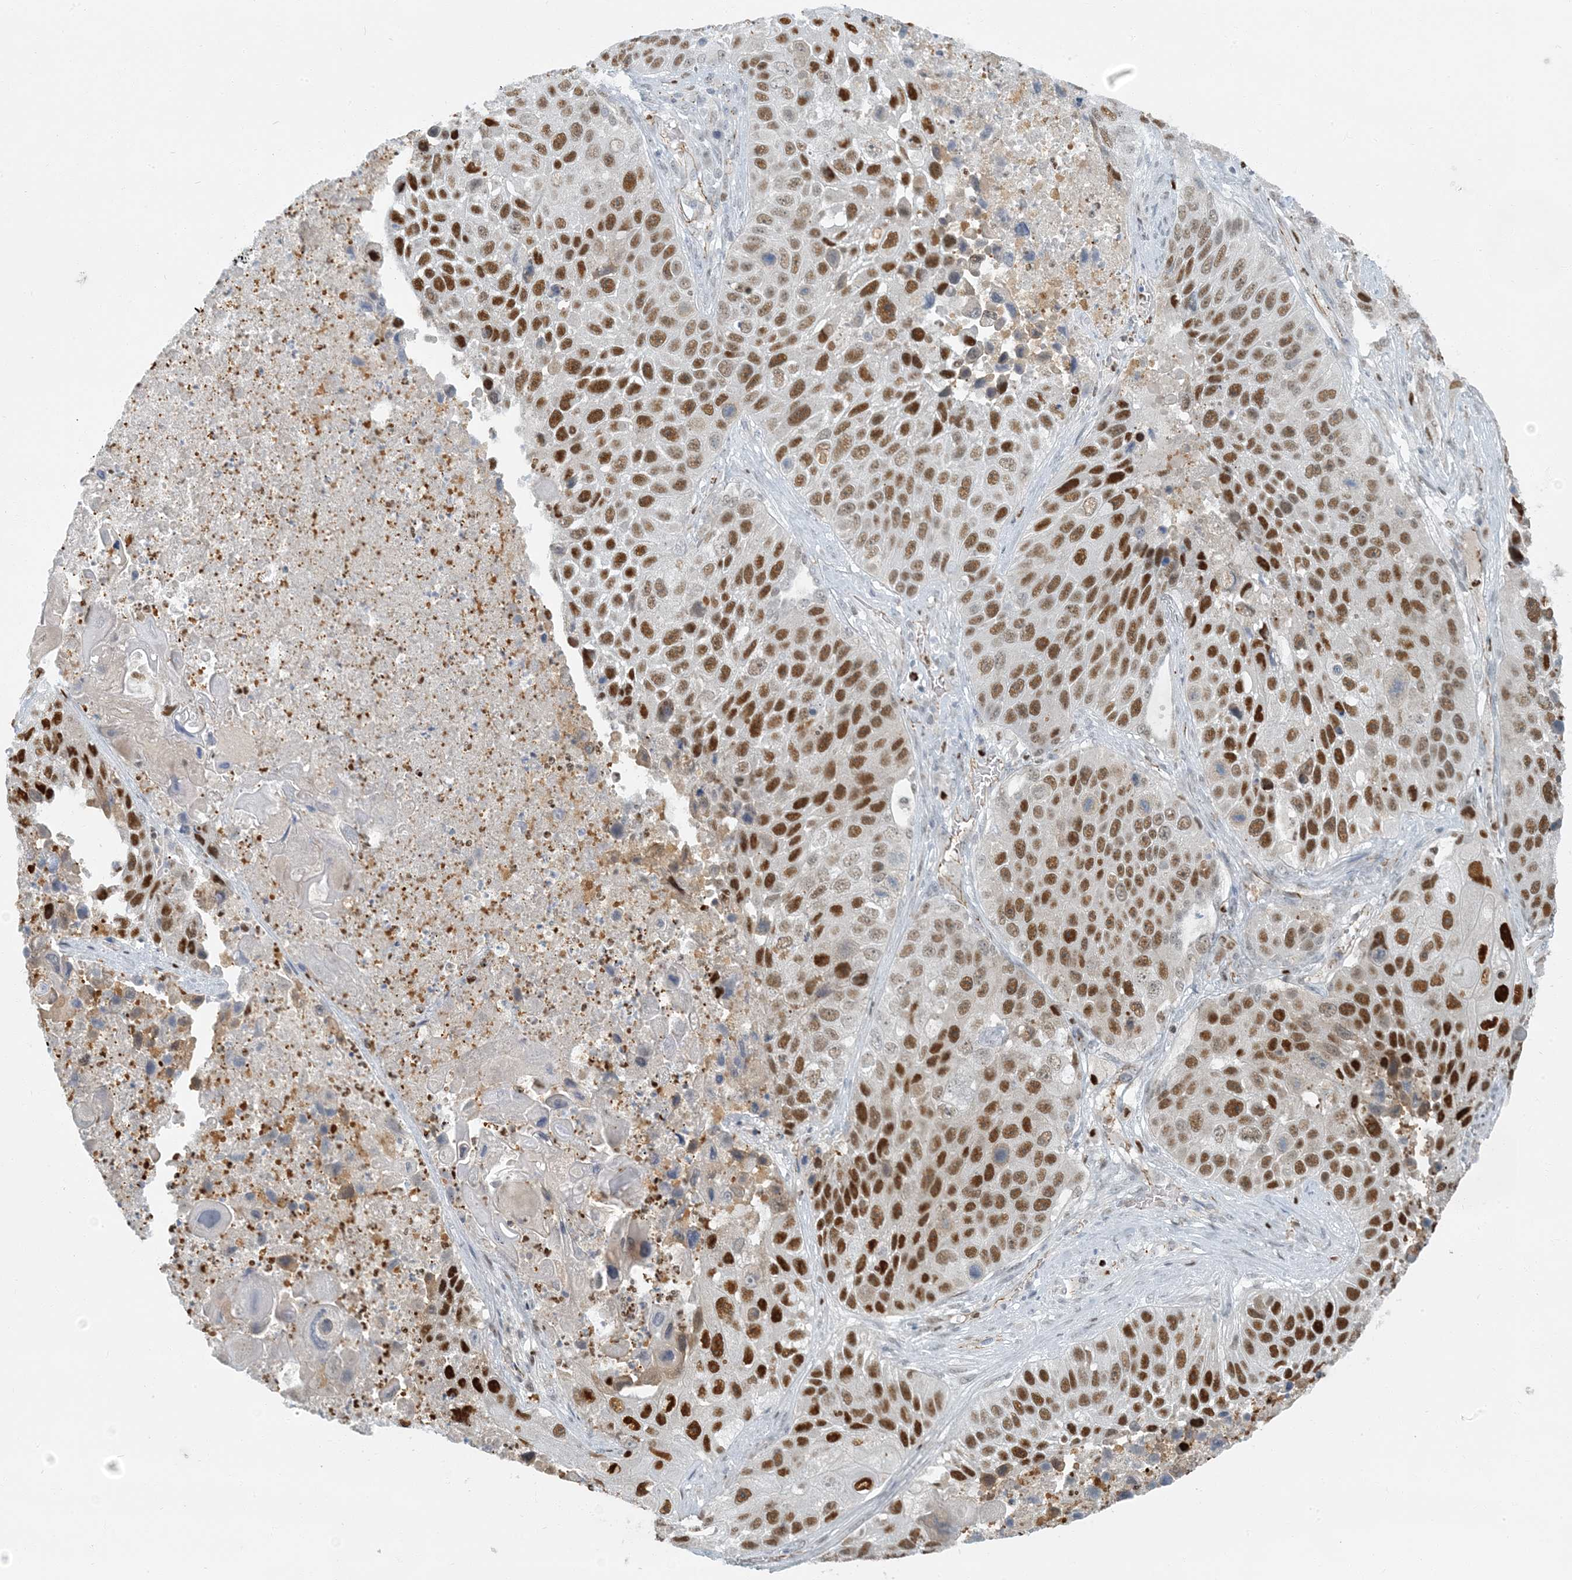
{"staining": {"intensity": "moderate", "quantity": ">75%", "location": "nuclear"}, "tissue": "lung cancer", "cell_type": "Tumor cells", "image_type": "cancer", "snomed": [{"axis": "morphology", "description": "Squamous cell carcinoma, NOS"}, {"axis": "topography", "description": "Lung"}], "caption": "Protein staining shows moderate nuclear staining in approximately >75% of tumor cells in lung cancer (squamous cell carcinoma).", "gene": "AK9", "patient": {"sex": "male", "age": 61}}